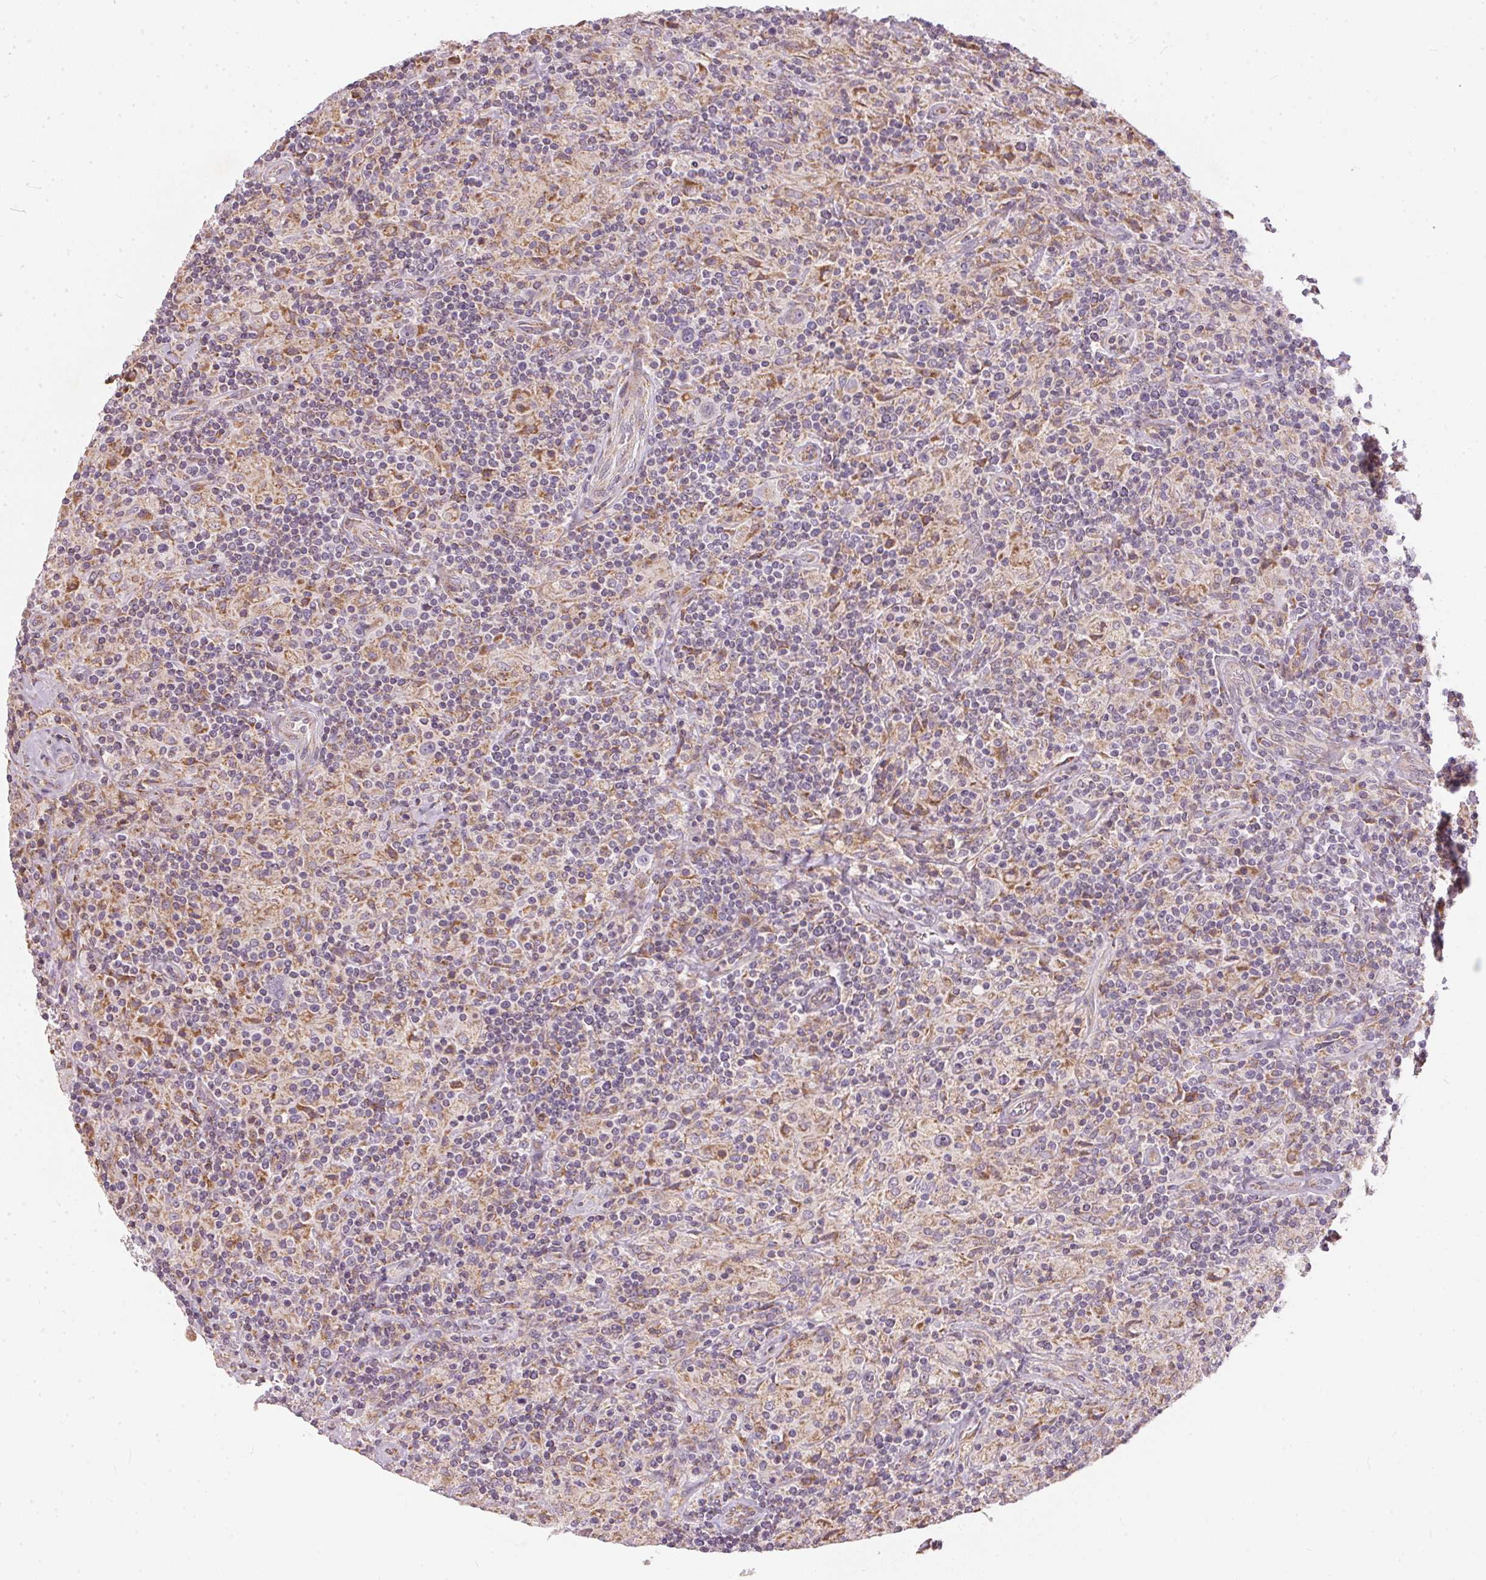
{"staining": {"intensity": "negative", "quantity": "none", "location": "none"}, "tissue": "lymphoma", "cell_type": "Tumor cells", "image_type": "cancer", "snomed": [{"axis": "morphology", "description": "Hodgkin's disease, NOS"}, {"axis": "topography", "description": "Lymph node"}], "caption": "Immunohistochemistry of Hodgkin's disease demonstrates no expression in tumor cells.", "gene": "VWA5B2", "patient": {"sex": "male", "age": 70}}